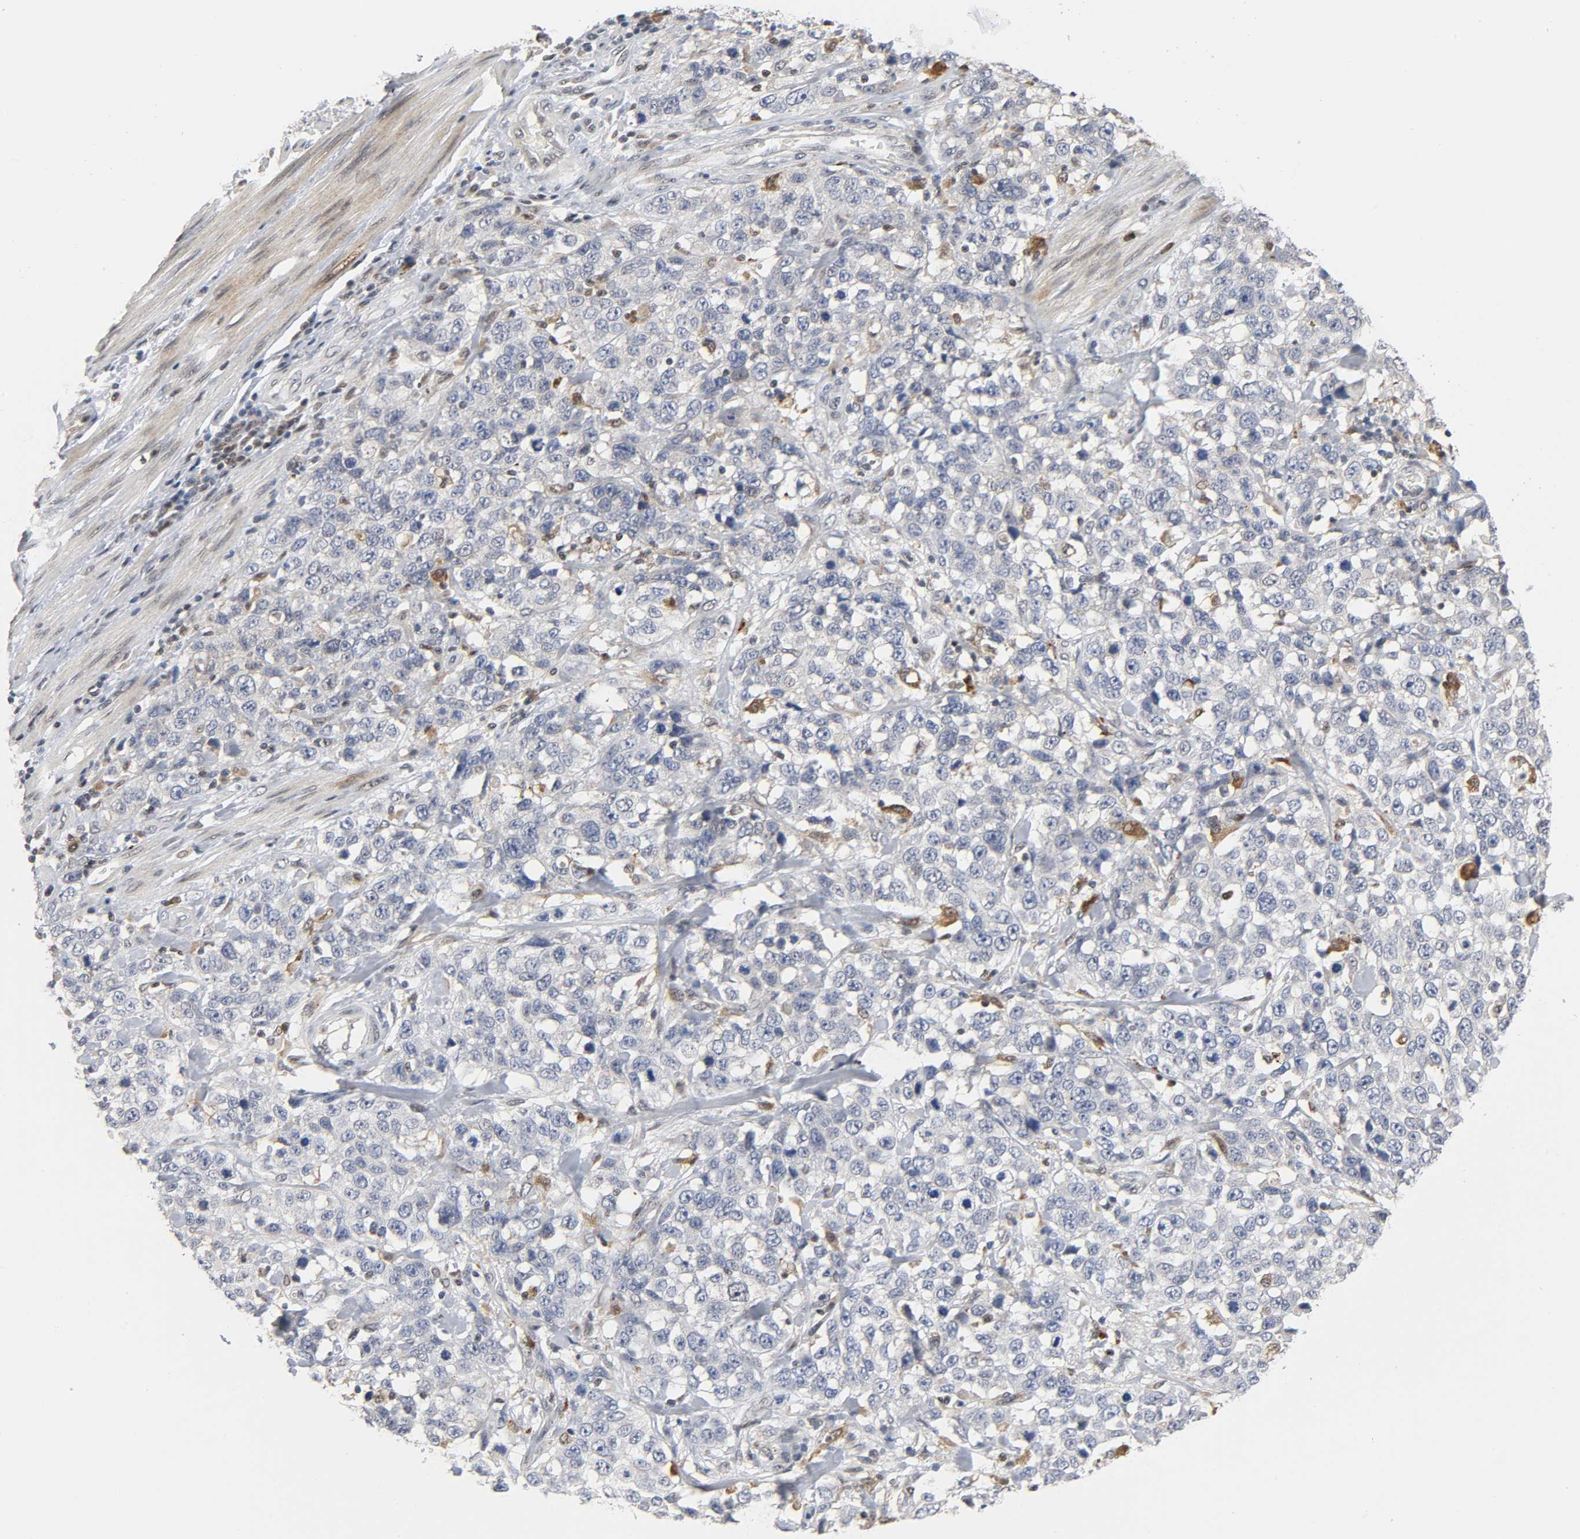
{"staining": {"intensity": "negative", "quantity": "none", "location": "none"}, "tissue": "stomach cancer", "cell_type": "Tumor cells", "image_type": "cancer", "snomed": [{"axis": "morphology", "description": "Normal tissue, NOS"}, {"axis": "morphology", "description": "Adenocarcinoma, NOS"}, {"axis": "topography", "description": "Stomach"}], "caption": "This is an IHC photomicrograph of adenocarcinoma (stomach). There is no expression in tumor cells.", "gene": "KAT2B", "patient": {"sex": "male", "age": 48}}